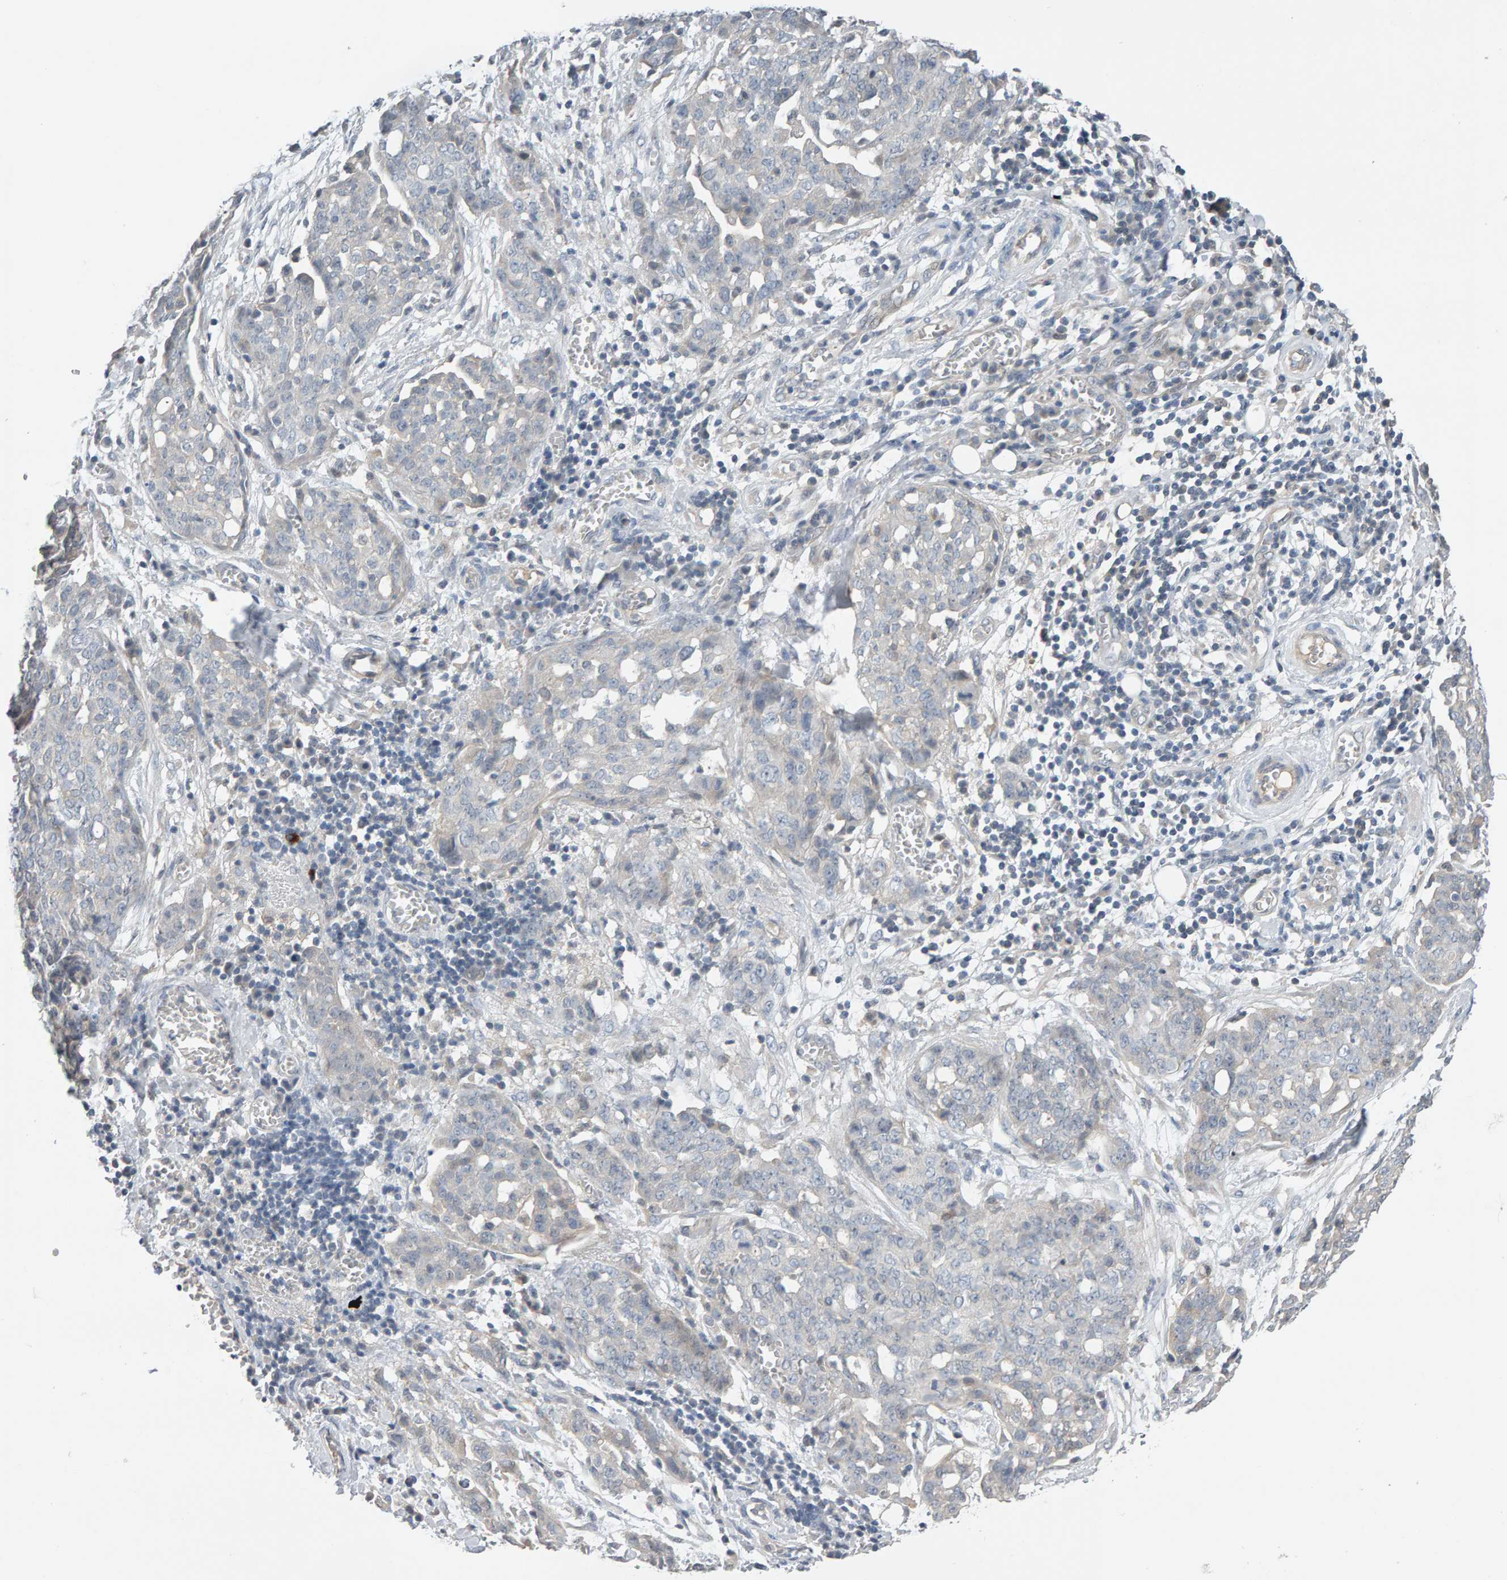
{"staining": {"intensity": "negative", "quantity": "none", "location": "none"}, "tissue": "ovarian cancer", "cell_type": "Tumor cells", "image_type": "cancer", "snomed": [{"axis": "morphology", "description": "Cystadenocarcinoma, serous, NOS"}, {"axis": "topography", "description": "Soft tissue"}, {"axis": "topography", "description": "Ovary"}], "caption": "Human serous cystadenocarcinoma (ovarian) stained for a protein using immunohistochemistry (IHC) displays no positivity in tumor cells.", "gene": "GFUS", "patient": {"sex": "female", "age": 57}}